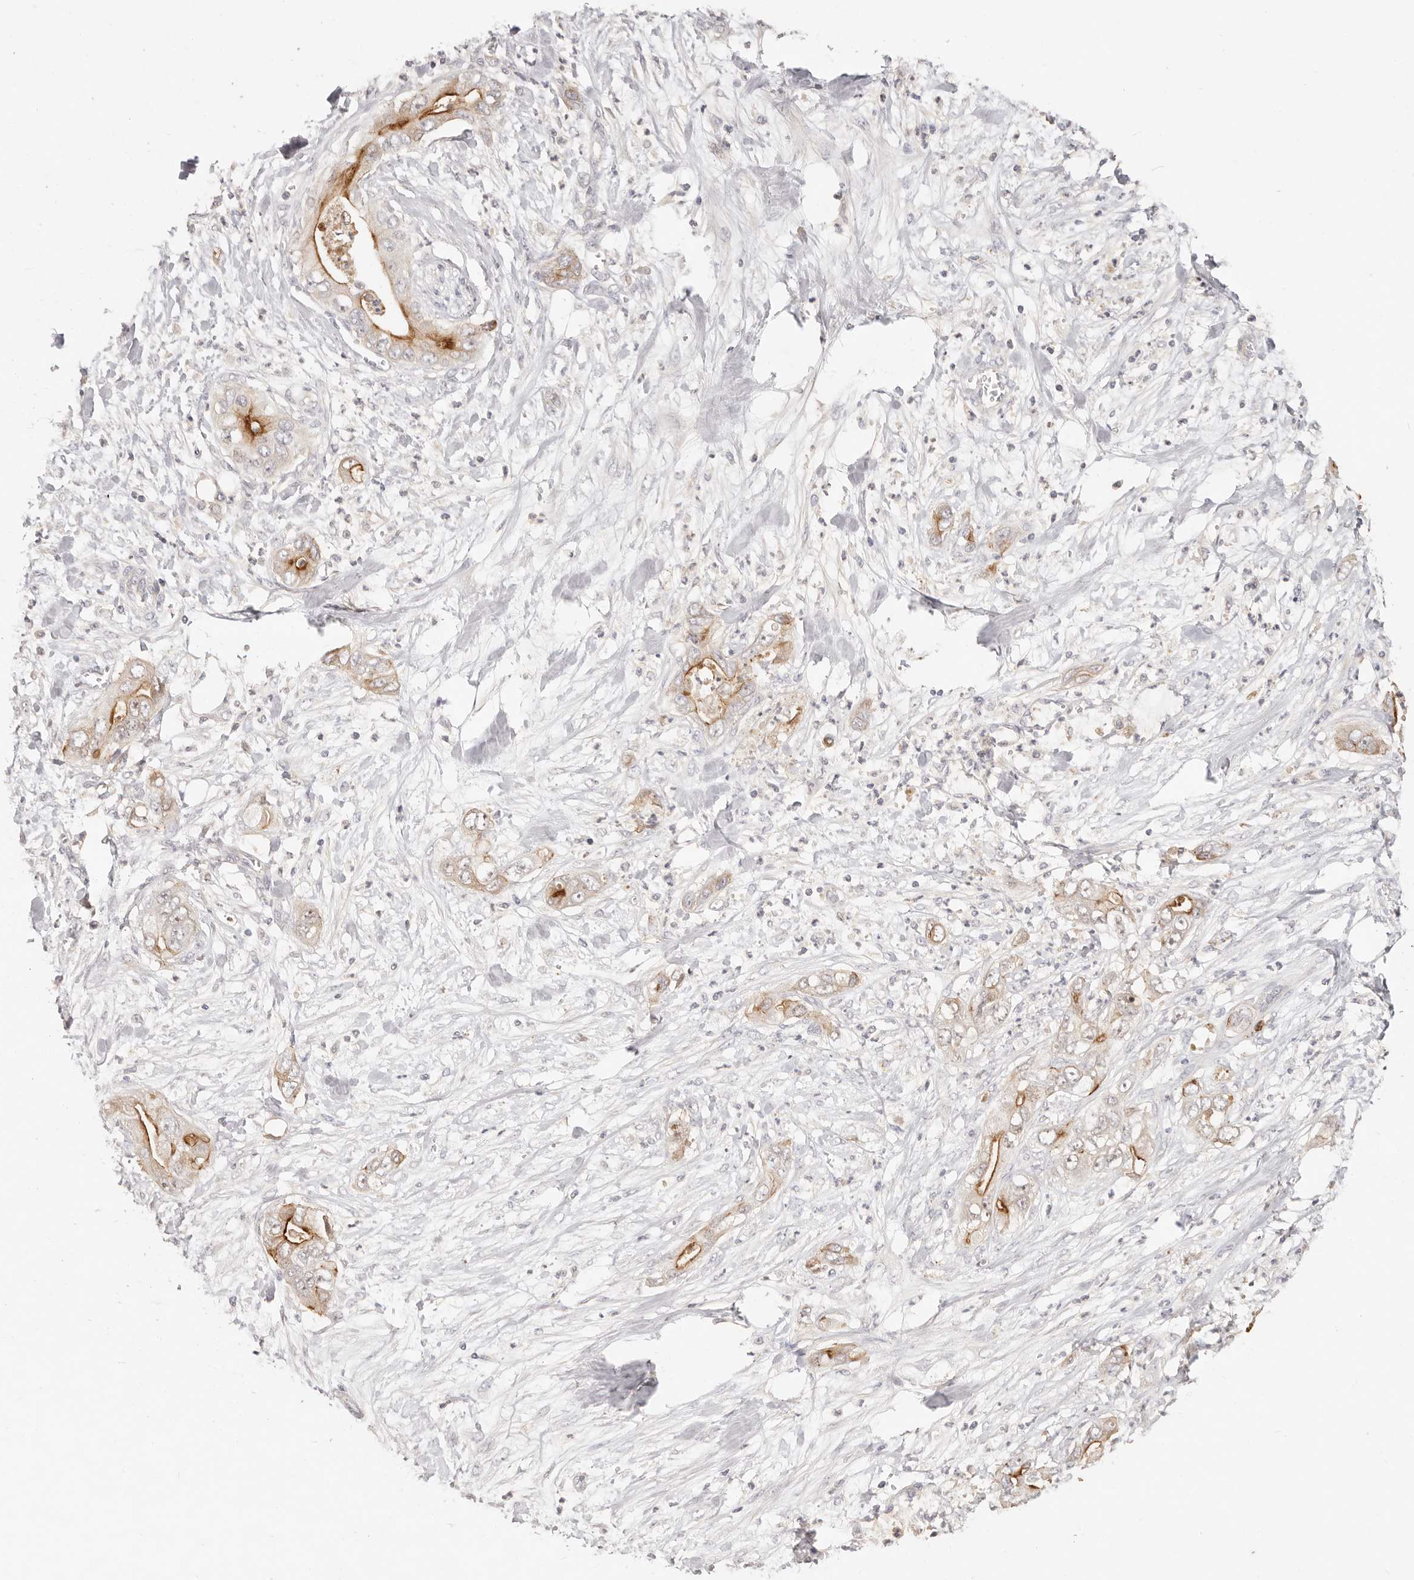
{"staining": {"intensity": "strong", "quantity": "25%-75%", "location": "cytoplasmic/membranous"}, "tissue": "pancreatic cancer", "cell_type": "Tumor cells", "image_type": "cancer", "snomed": [{"axis": "morphology", "description": "Adenocarcinoma, NOS"}, {"axis": "topography", "description": "Pancreas"}], "caption": "Immunohistochemistry (DAB) staining of human pancreatic adenocarcinoma exhibits strong cytoplasmic/membranous protein positivity in about 25%-75% of tumor cells. (DAB = brown stain, brightfield microscopy at high magnification).", "gene": "CXADR", "patient": {"sex": "female", "age": 78}}